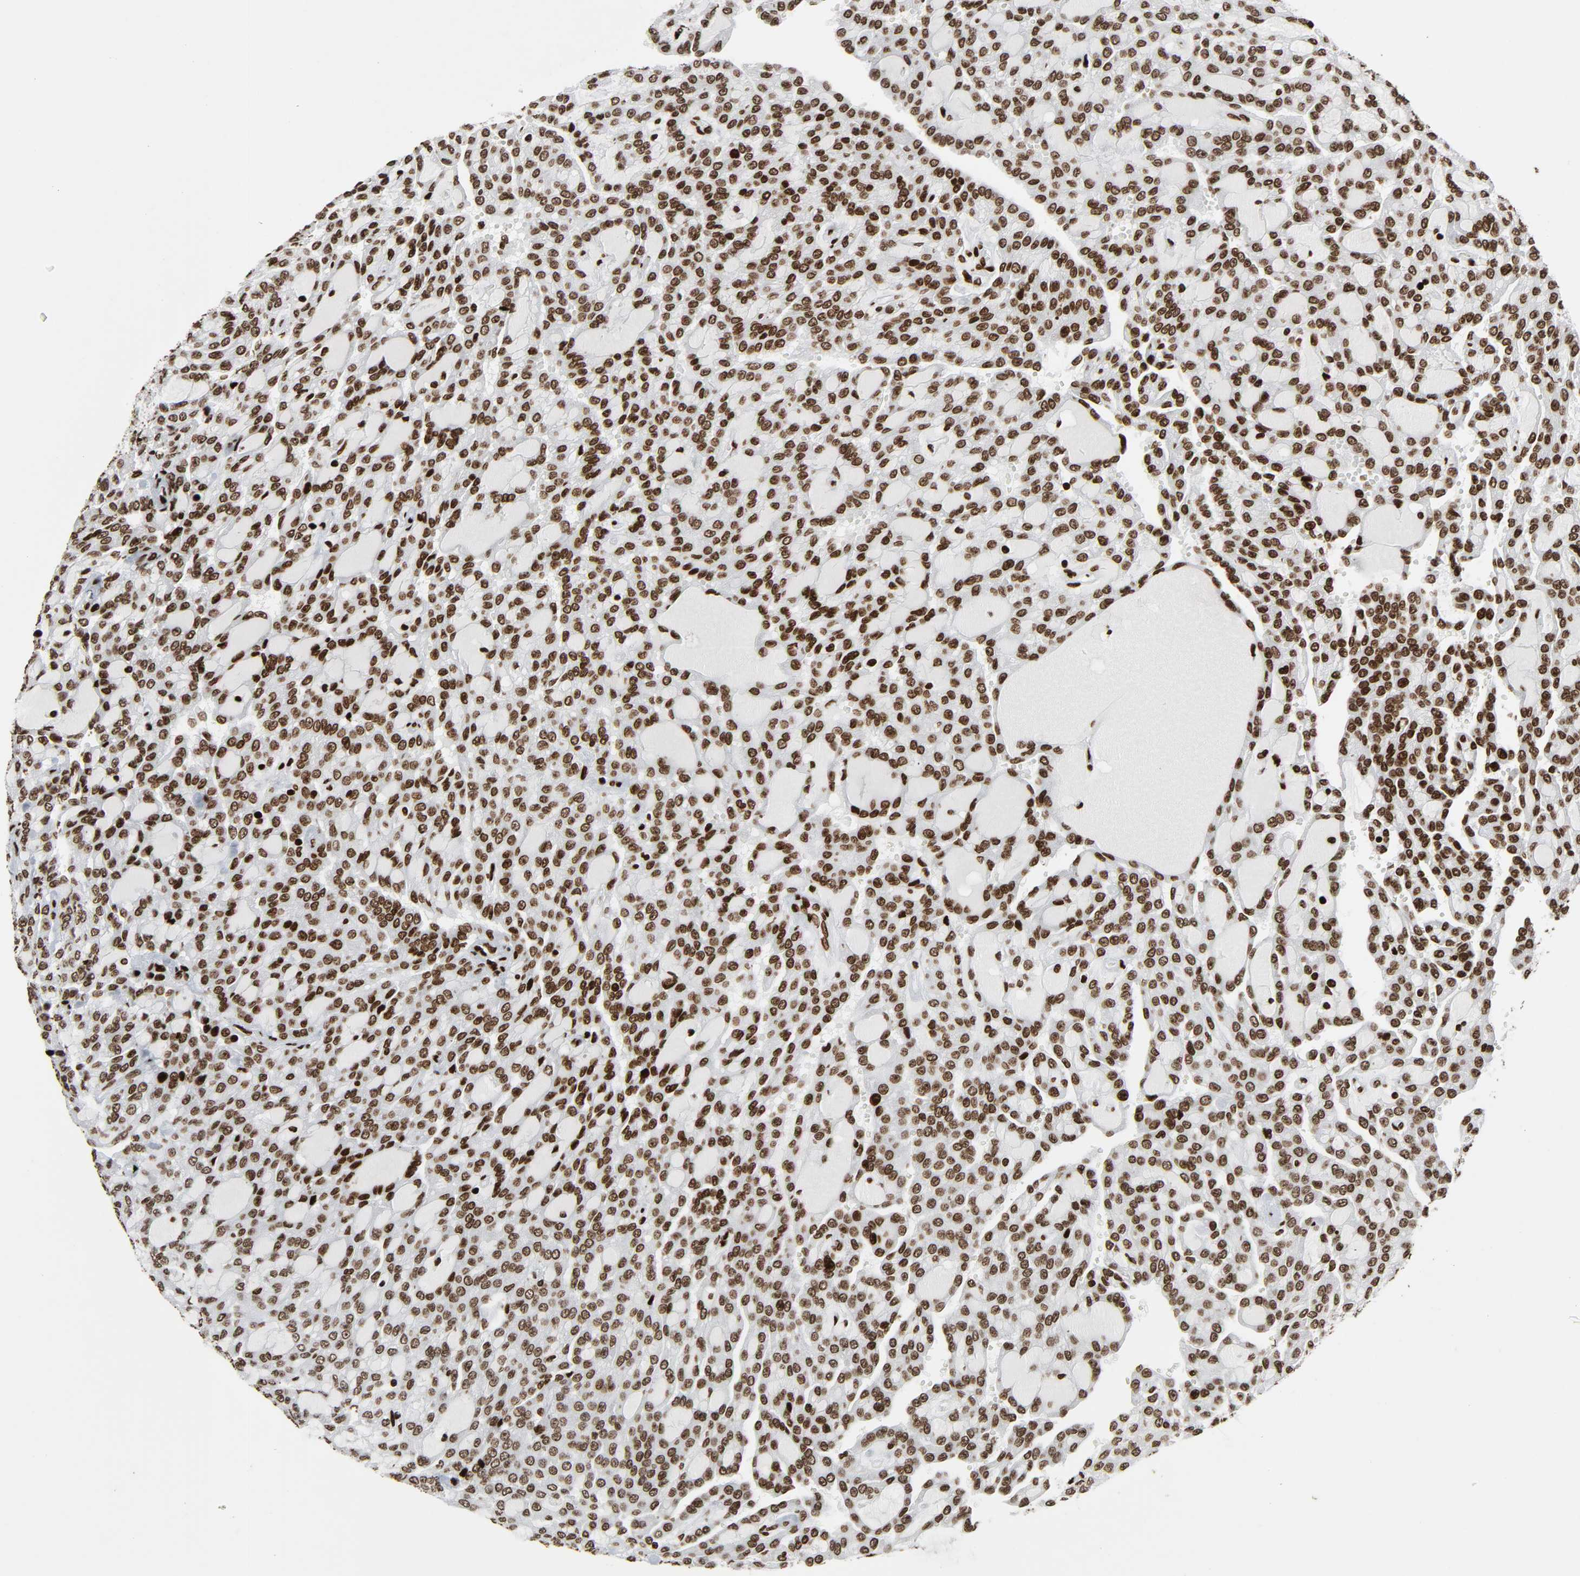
{"staining": {"intensity": "moderate", "quantity": ">75%", "location": "nuclear"}, "tissue": "renal cancer", "cell_type": "Tumor cells", "image_type": "cancer", "snomed": [{"axis": "morphology", "description": "Adenocarcinoma, NOS"}, {"axis": "topography", "description": "Kidney"}], "caption": "Immunohistochemical staining of renal adenocarcinoma exhibits moderate nuclear protein expression in about >75% of tumor cells. (DAB IHC, brown staining for protein, blue staining for nuclei).", "gene": "RXRA", "patient": {"sex": "male", "age": 63}}